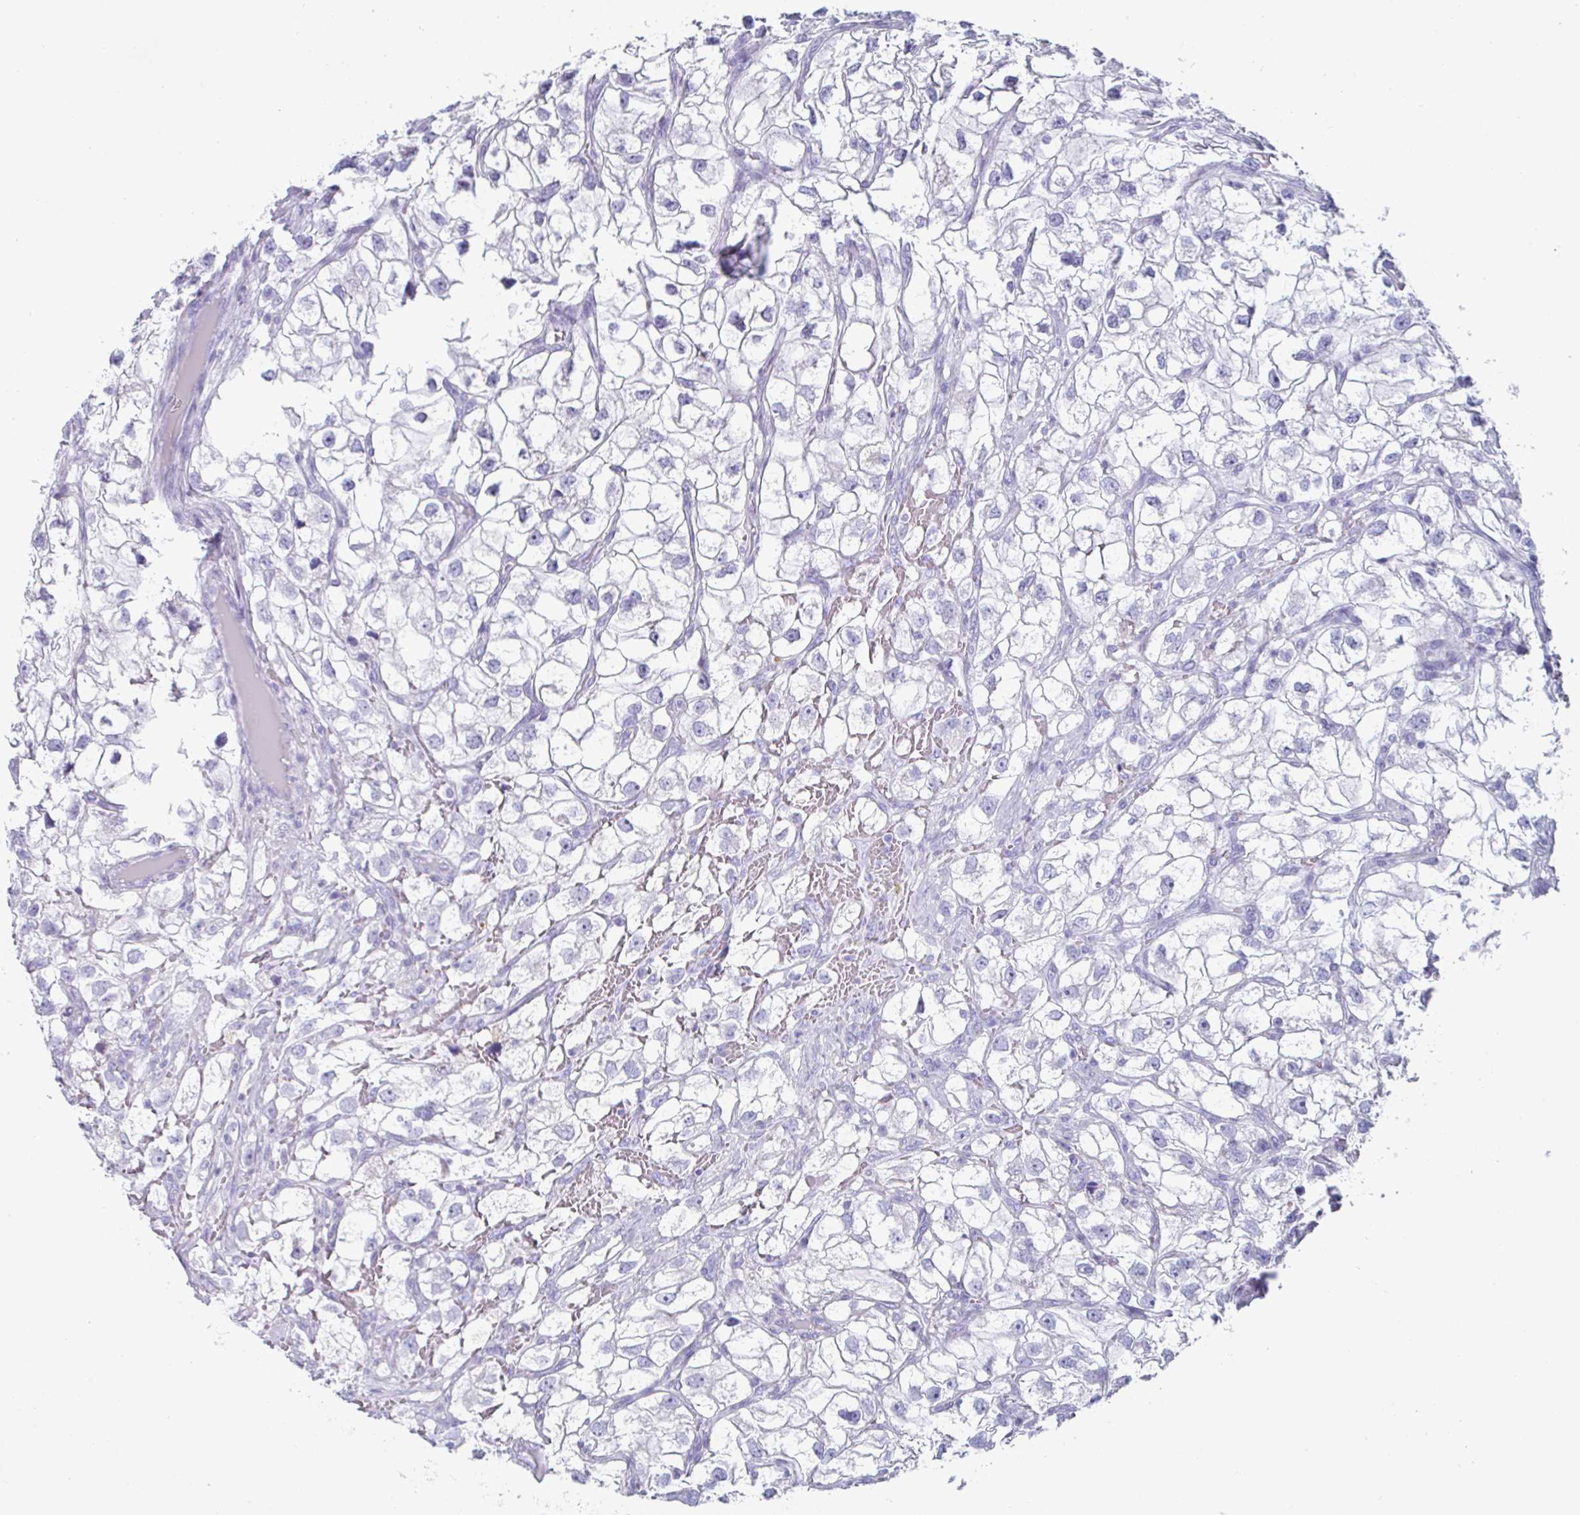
{"staining": {"intensity": "negative", "quantity": "none", "location": "none"}, "tissue": "renal cancer", "cell_type": "Tumor cells", "image_type": "cancer", "snomed": [{"axis": "morphology", "description": "Adenocarcinoma, NOS"}, {"axis": "topography", "description": "Kidney"}], "caption": "Protein analysis of renal cancer (adenocarcinoma) demonstrates no significant staining in tumor cells.", "gene": "CREG2", "patient": {"sex": "male", "age": 59}}